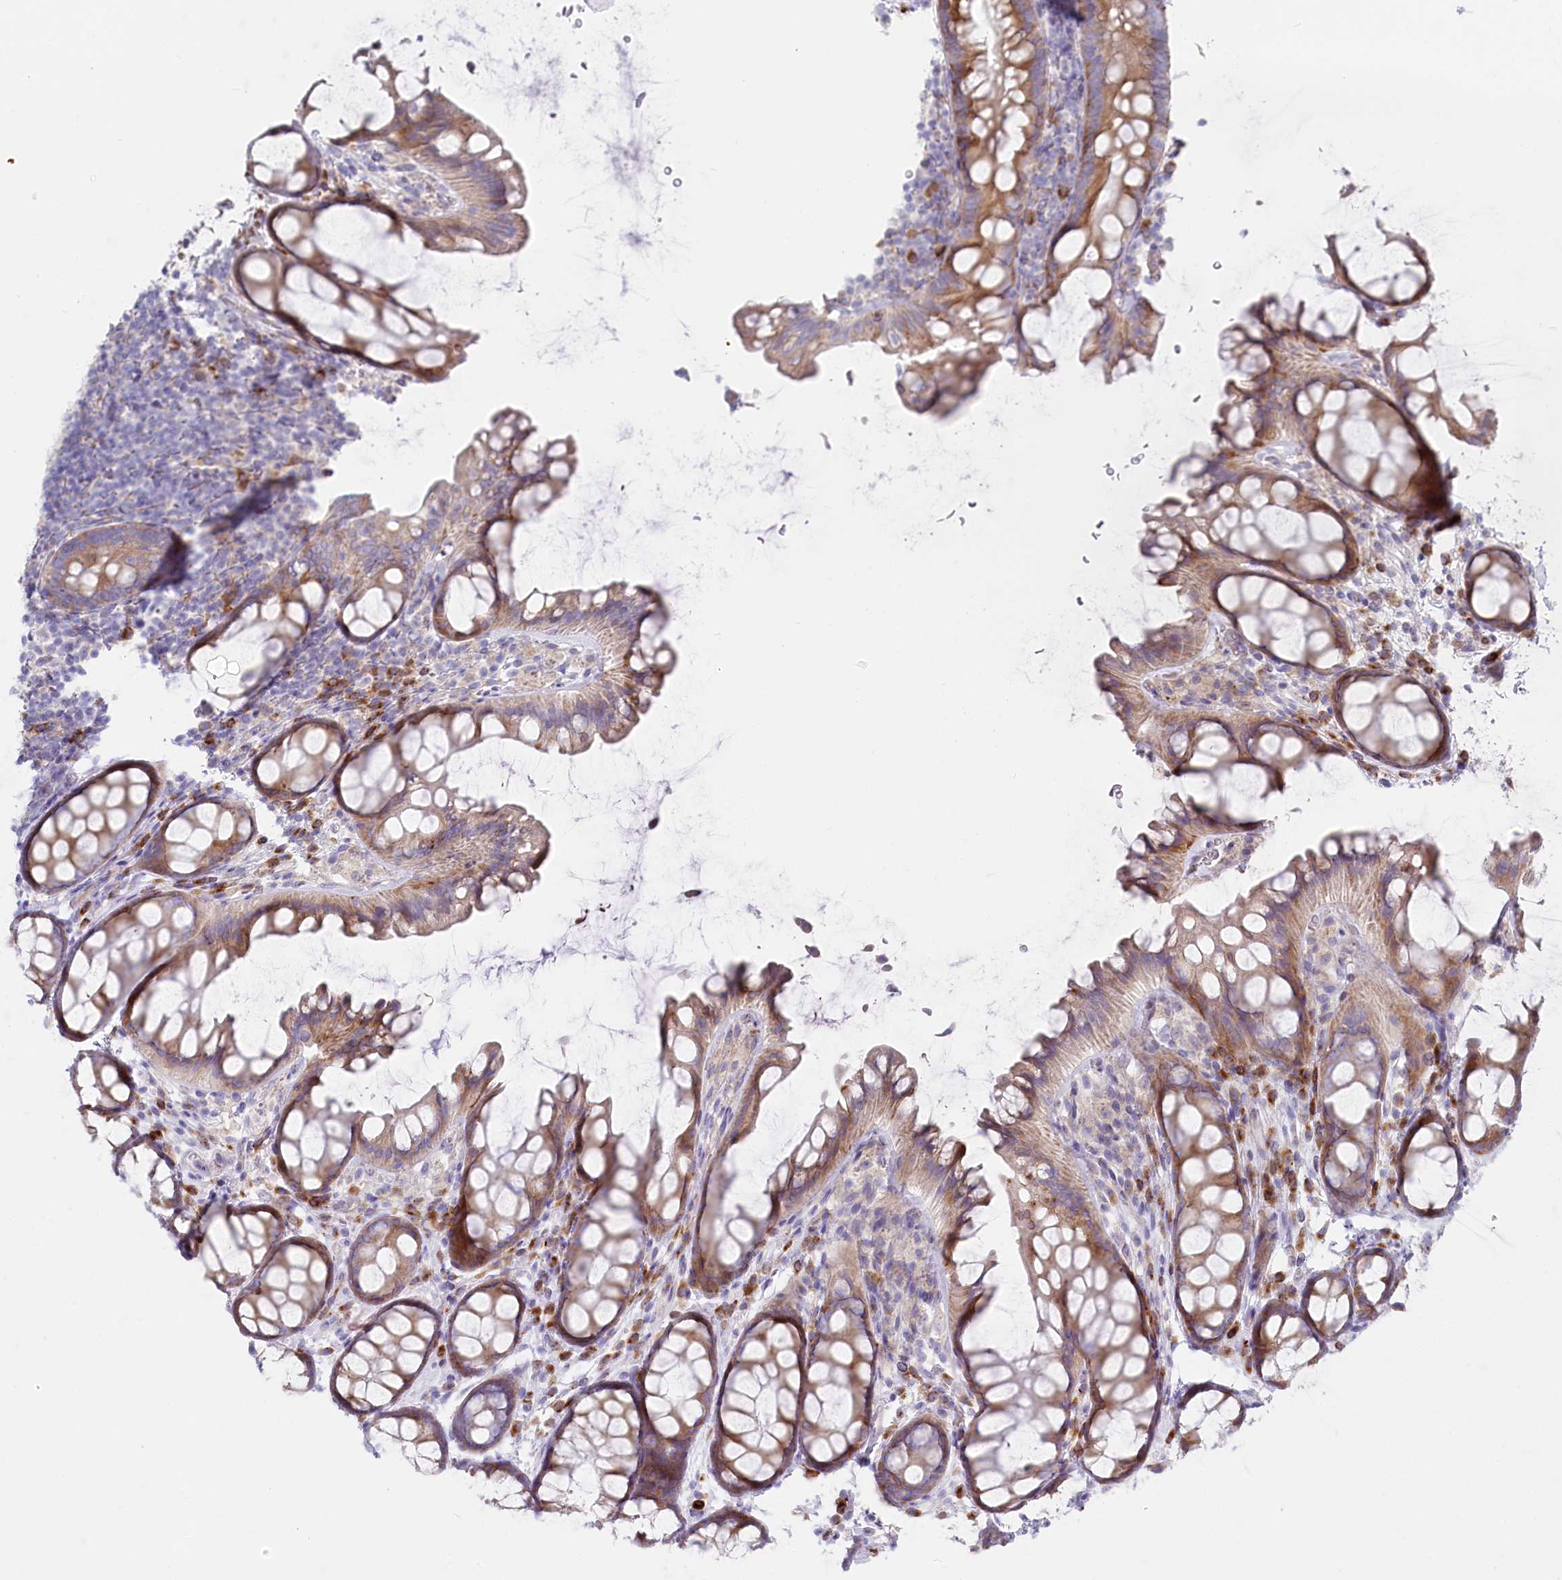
{"staining": {"intensity": "negative", "quantity": "none", "location": "none"}, "tissue": "colon", "cell_type": "Endothelial cells", "image_type": "normal", "snomed": [{"axis": "morphology", "description": "Normal tissue, NOS"}, {"axis": "topography", "description": "Colon"}], "caption": "DAB immunohistochemical staining of unremarkable human colon displays no significant positivity in endothelial cells. (DAB immunohistochemistry with hematoxylin counter stain).", "gene": "POGLUT1", "patient": {"sex": "female", "age": 82}}